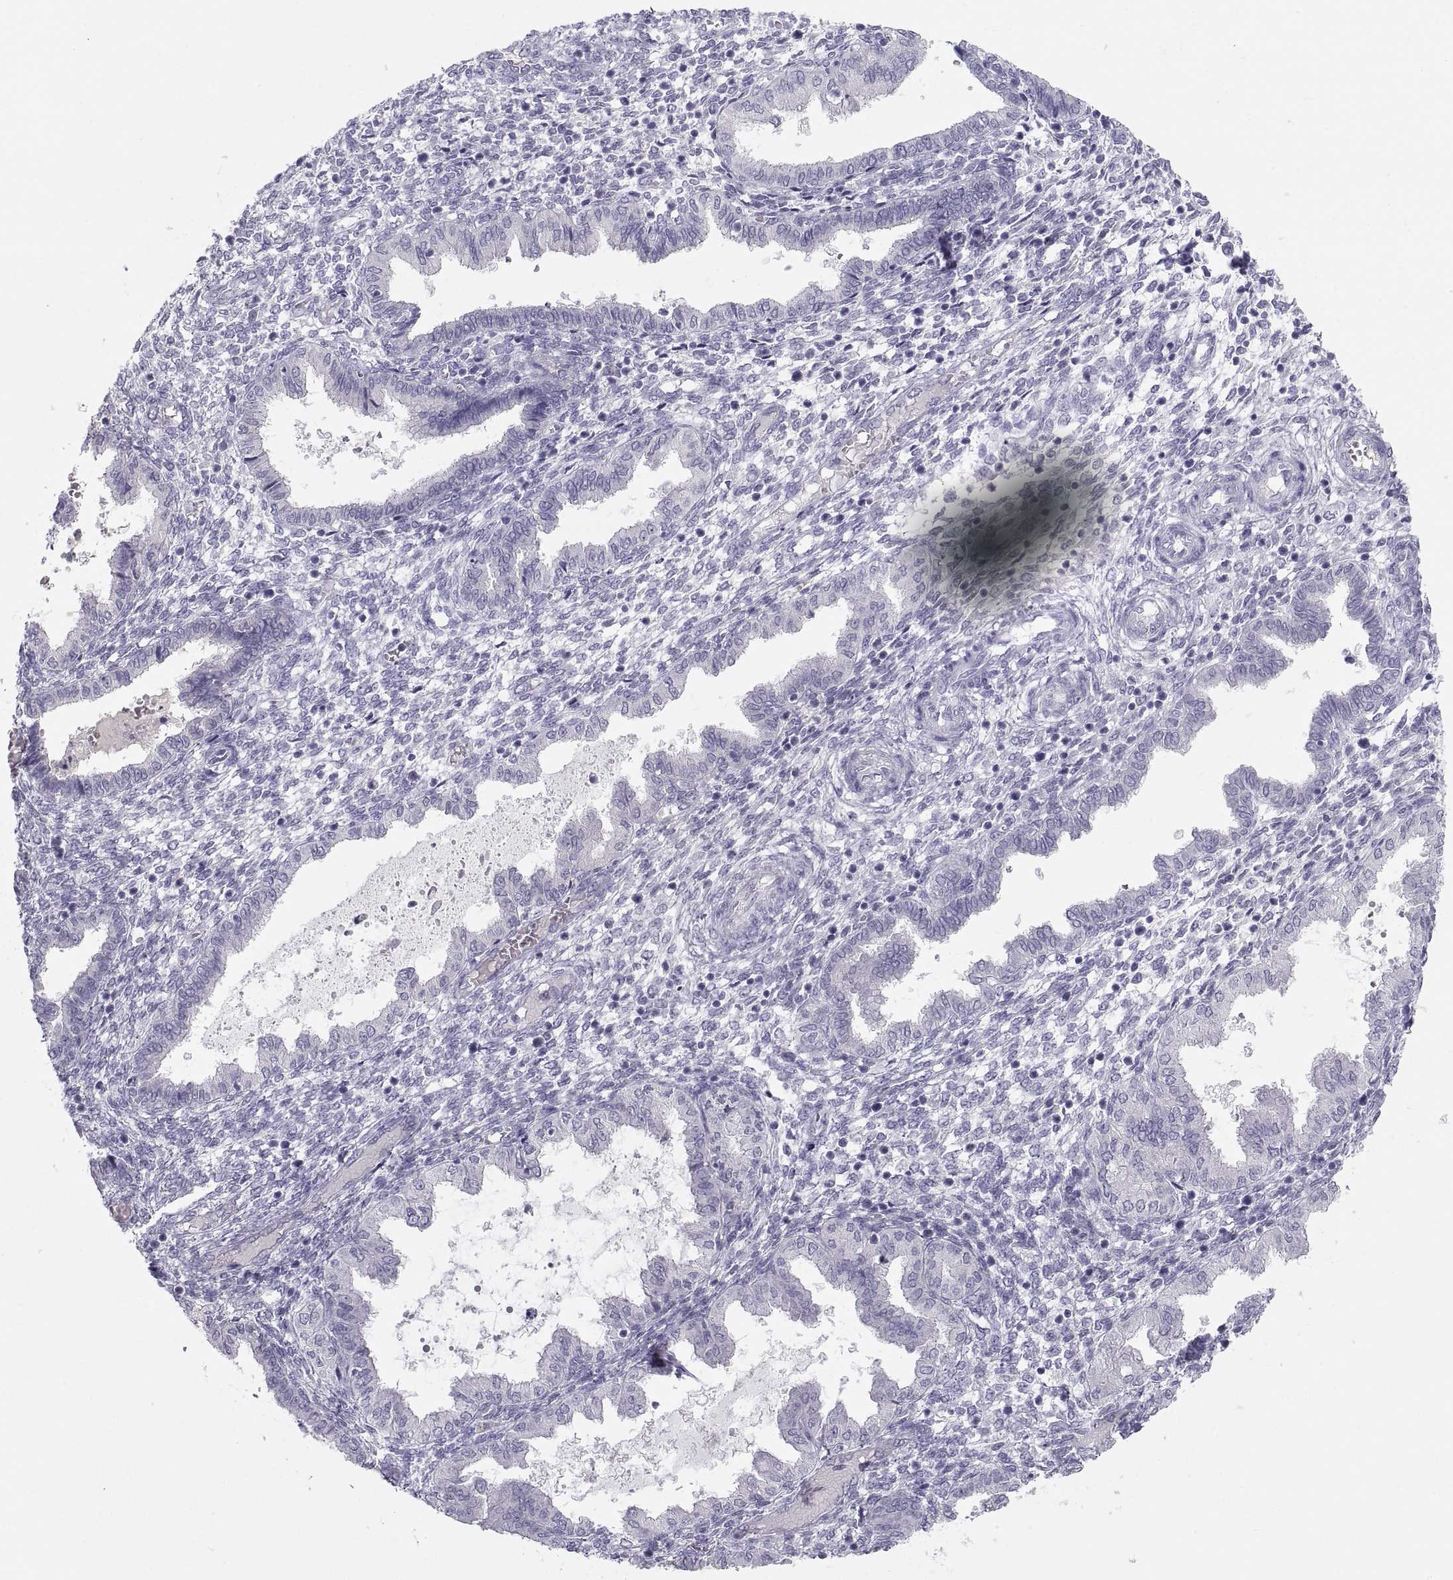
{"staining": {"intensity": "negative", "quantity": "none", "location": "none"}, "tissue": "endometrium", "cell_type": "Cells in endometrial stroma", "image_type": "normal", "snomed": [{"axis": "morphology", "description": "Normal tissue, NOS"}, {"axis": "topography", "description": "Endometrium"}], "caption": "A histopathology image of human endometrium is negative for staining in cells in endometrial stroma. Brightfield microscopy of immunohistochemistry (IHC) stained with DAB (brown) and hematoxylin (blue), captured at high magnification.", "gene": "MAGEB2", "patient": {"sex": "female", "age": 43}}